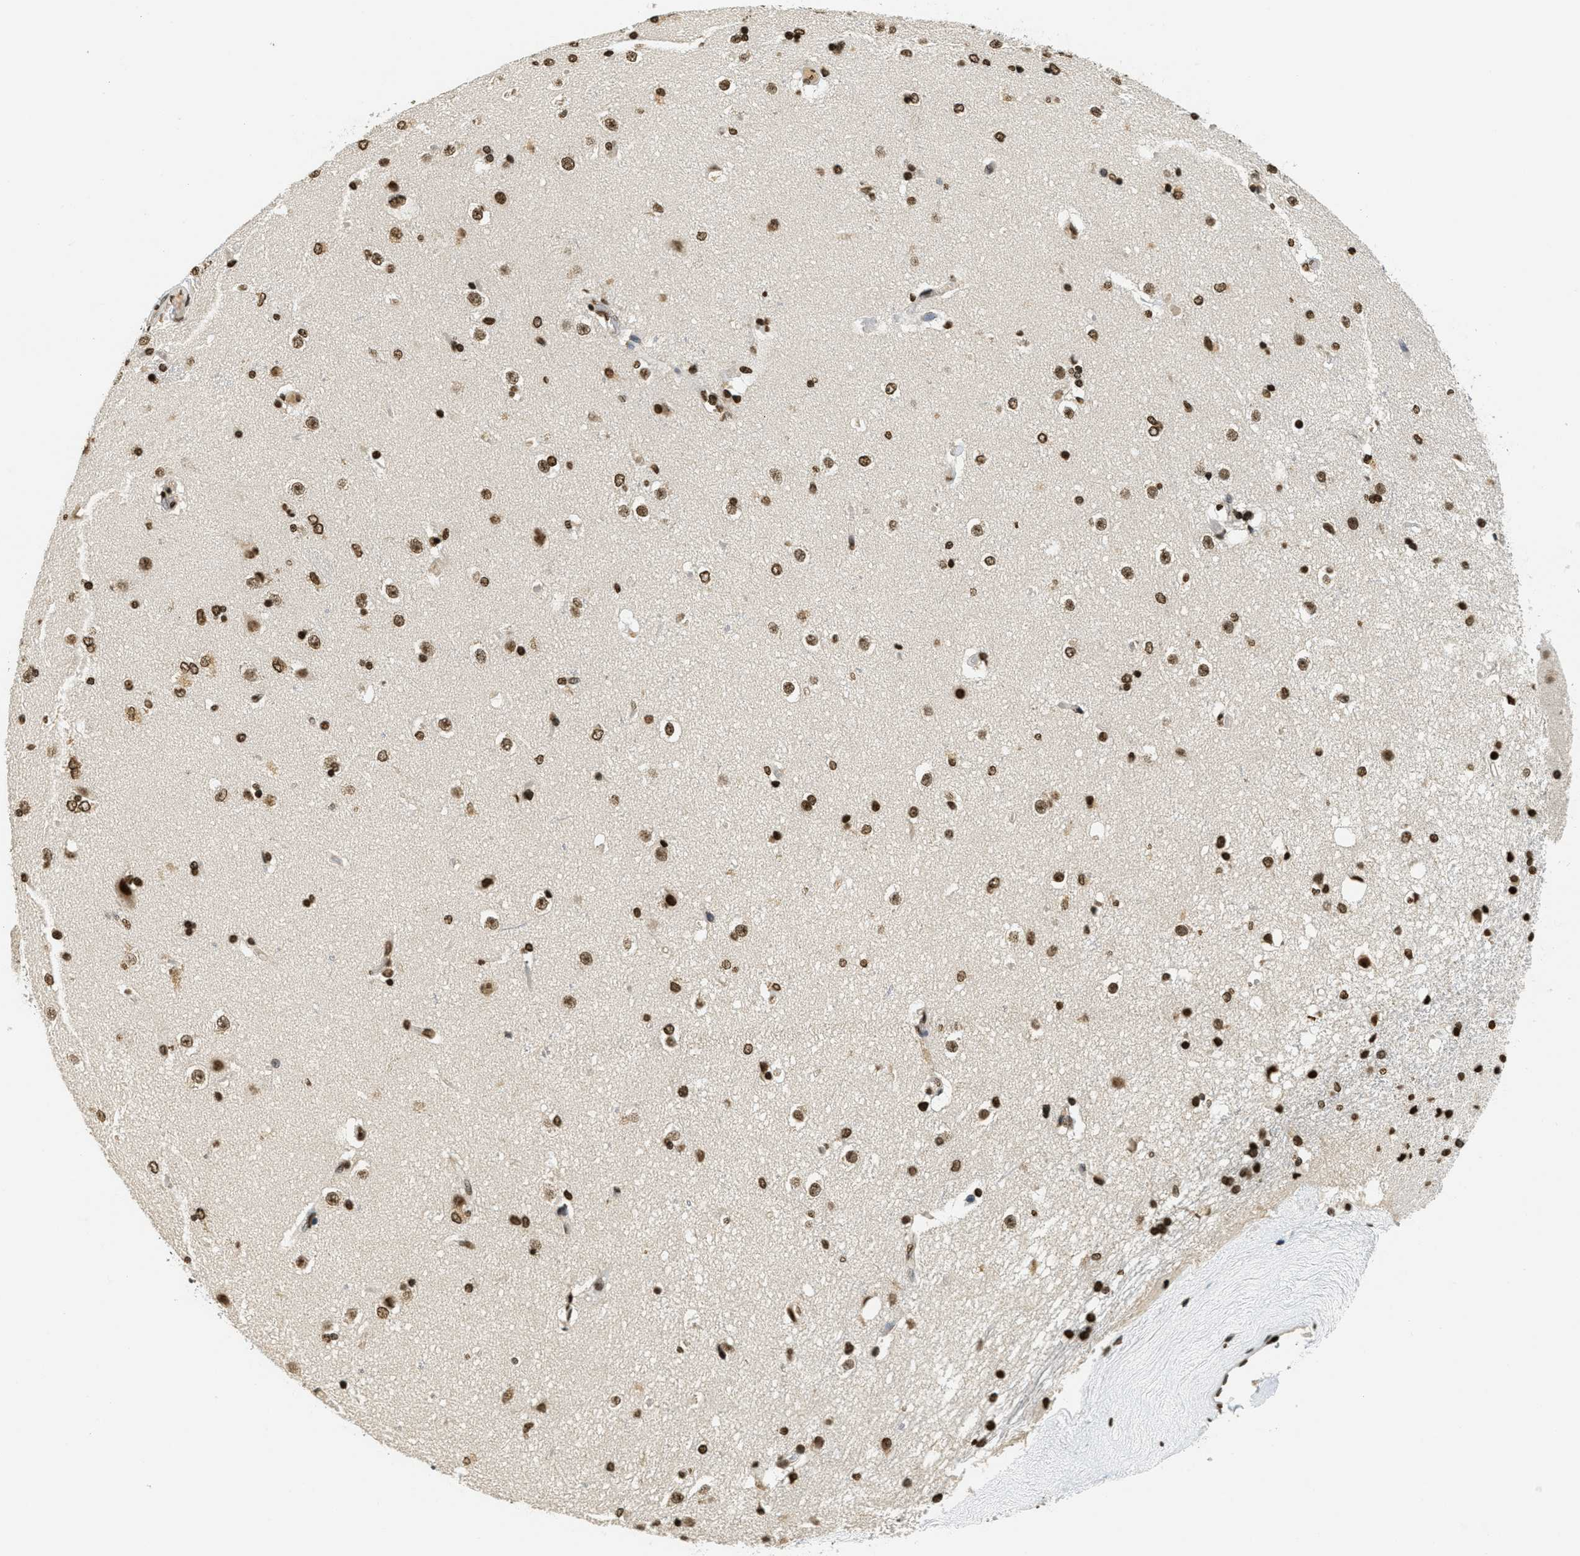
{"staining": {"intensity": "strong", "quantity": ">75%", "location": "nuclear"}, "tissue": "caudate", "cell_type": "Glial cells", "image_type": "normal", "snomed": [{"axis": "morphology", "description": "Normal tissue, NOS"}, {"axis": "topography", "description": "Lateral ventricle wall"}], "caption": "IHC image of benign human caudate stained for a protein (brown), which exhibits high levels of strong nuclear staining in approximately >75% of glial cells.", "gene": "LDB2", "patient": {"sex": "female", "age": 19}}